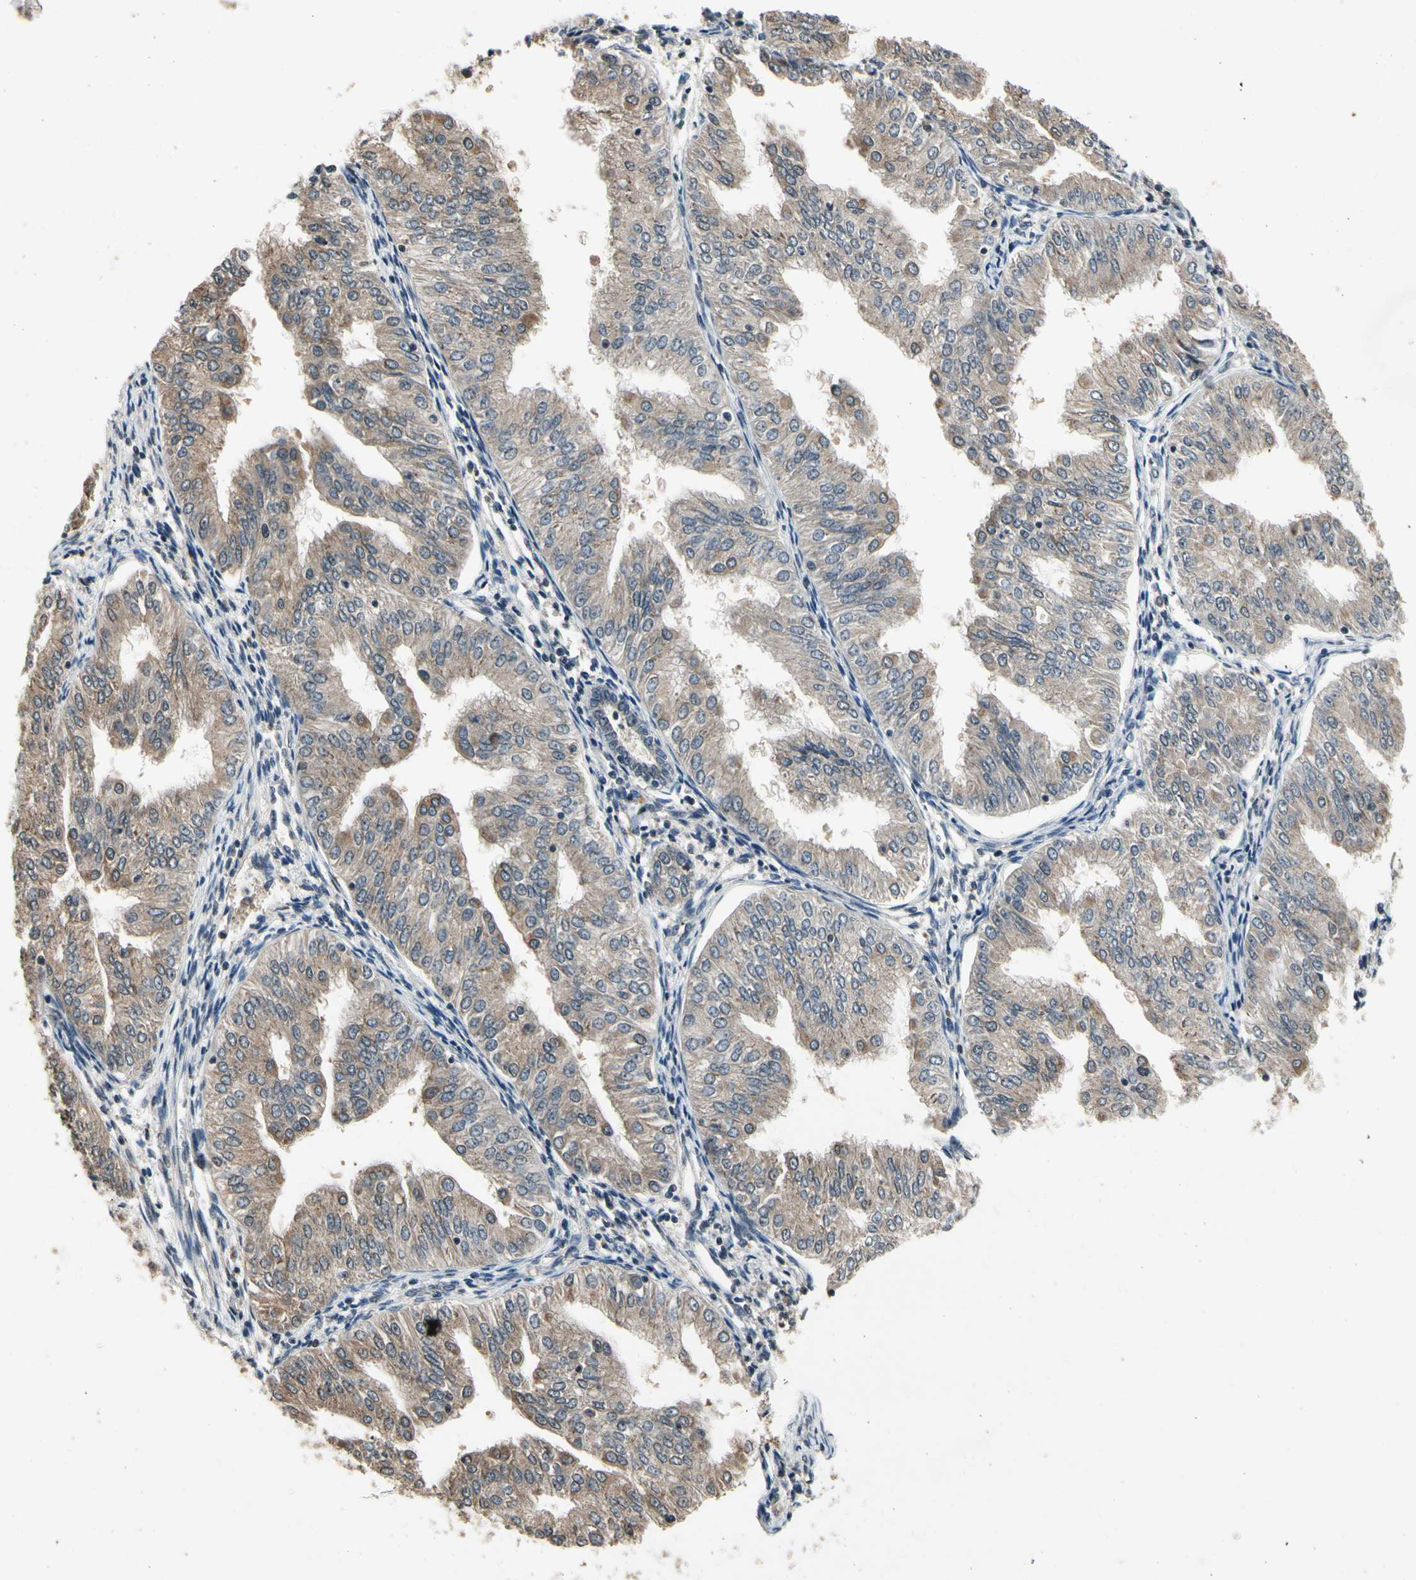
{"staining": {"intensity": "moderate", "quantity": ">75%", "location": "cytoplasmic/membranous"}, "tissue": "endometrial cancer", "cell_type": "Tumor cells", "image_type": "cancer", "snomed": [{"axis": "morphology", "description": "Adenocarcinoma, NOS"}, {"axis": "topography", "description": "Endometrium"}], "caption": "Immunohistochemical staining of human endometrial cancer reveals moderate cytoplasmic/membranous protein staining in approximately >75% of tumor cells.", "gene": "GCLC", "patient": {"sex": "female", "age": 53}}